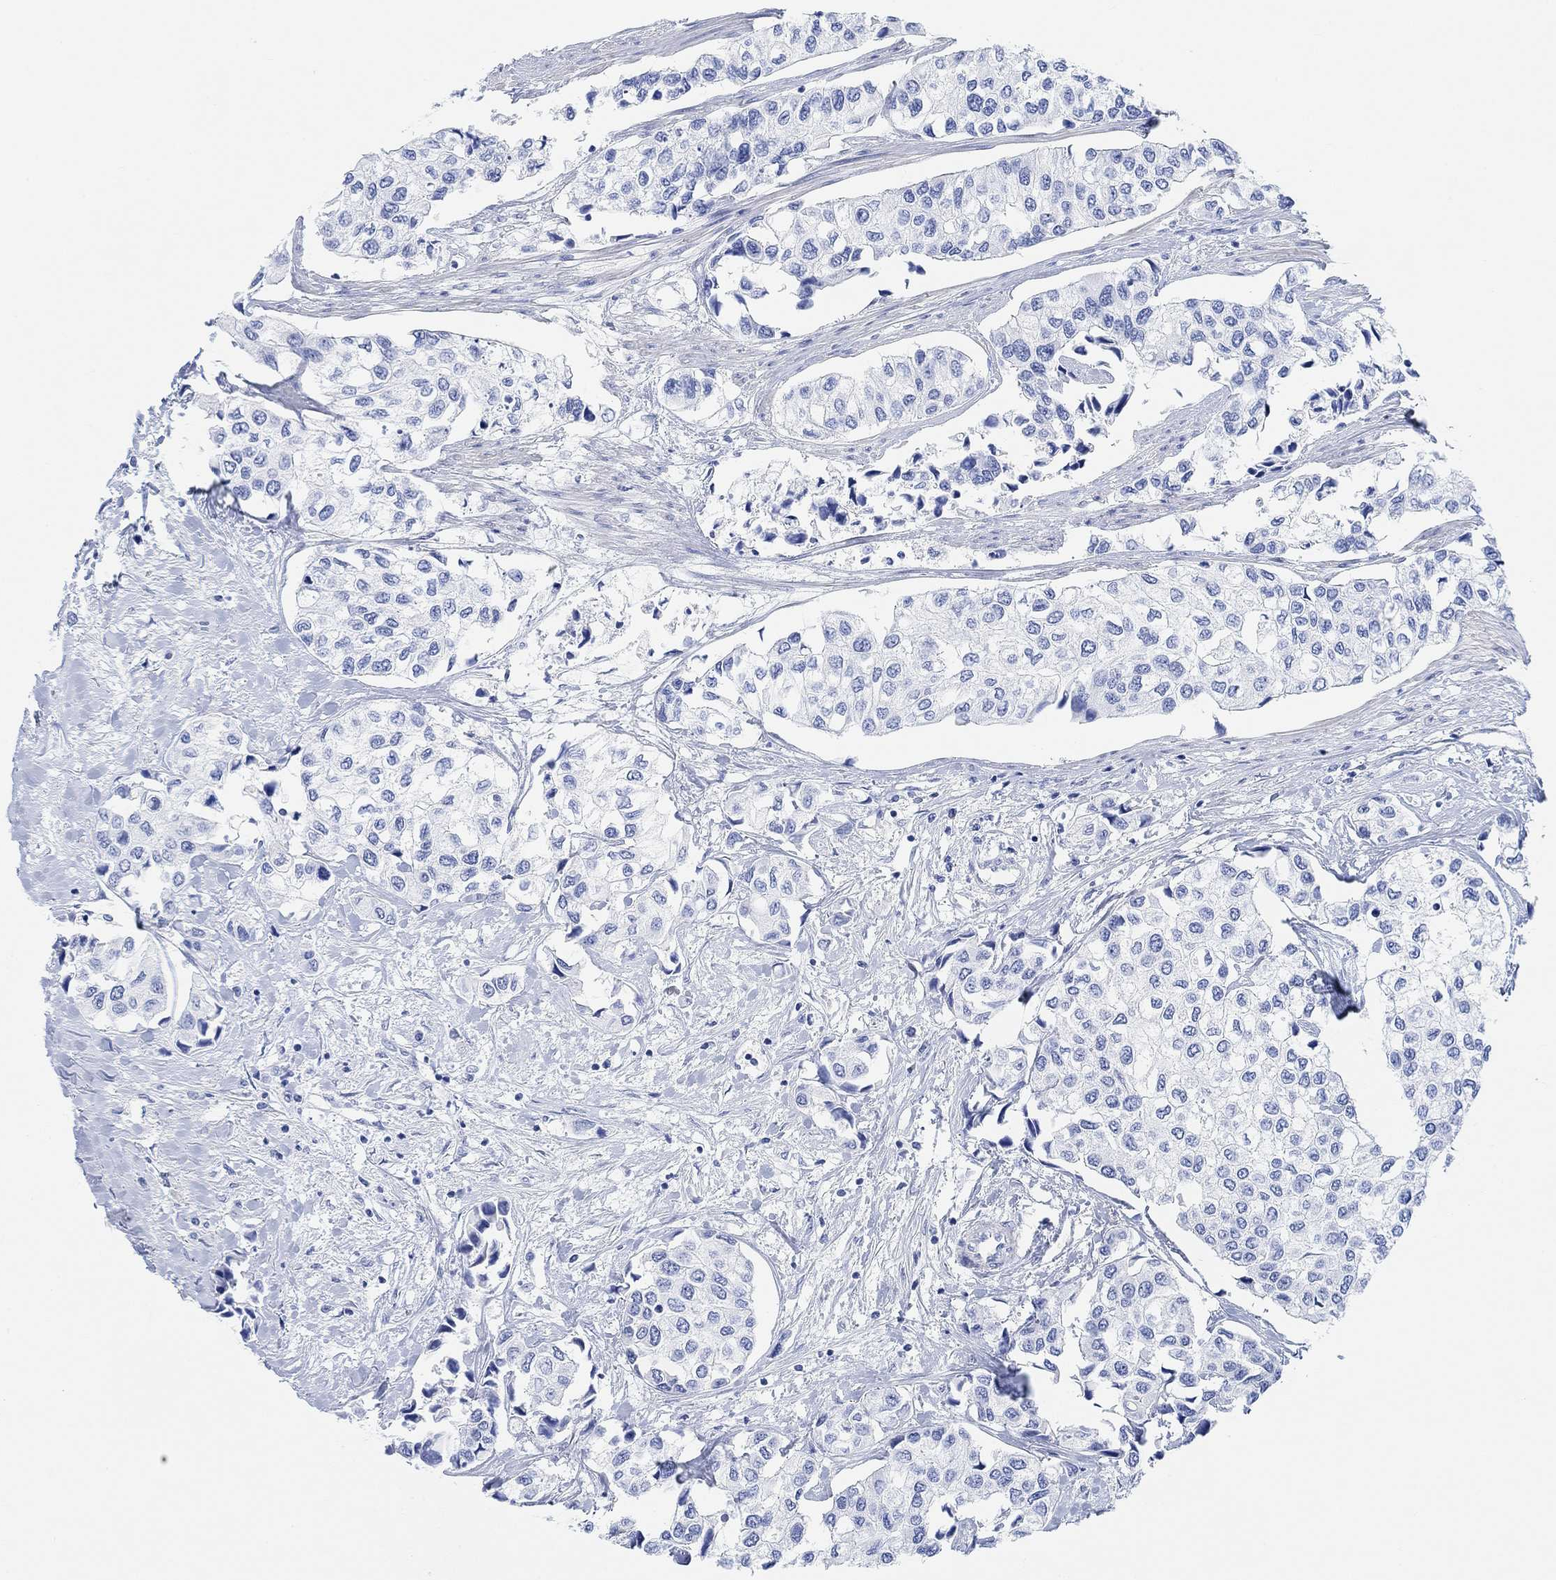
{"staining": {"intensity": "negative", "quantity": "none", "location": "none"}, "tissue": "urothelial cancer", "cell_type": "Tumor cells", "image_type": "cancer", "snomed": [{"axis": "morphology", "description": "Urothelial carcinoma, High grade"}, {"axis": "topography", "description": "Urinary bladder"}], "caption": "Immunohistochemistry micrograph of urothelial cancer stained for a protein (brown), which exhibits no positivity in tumor cells.", "gene": "ANKRD33", "patient": {"sex": "male", "age": 73}}